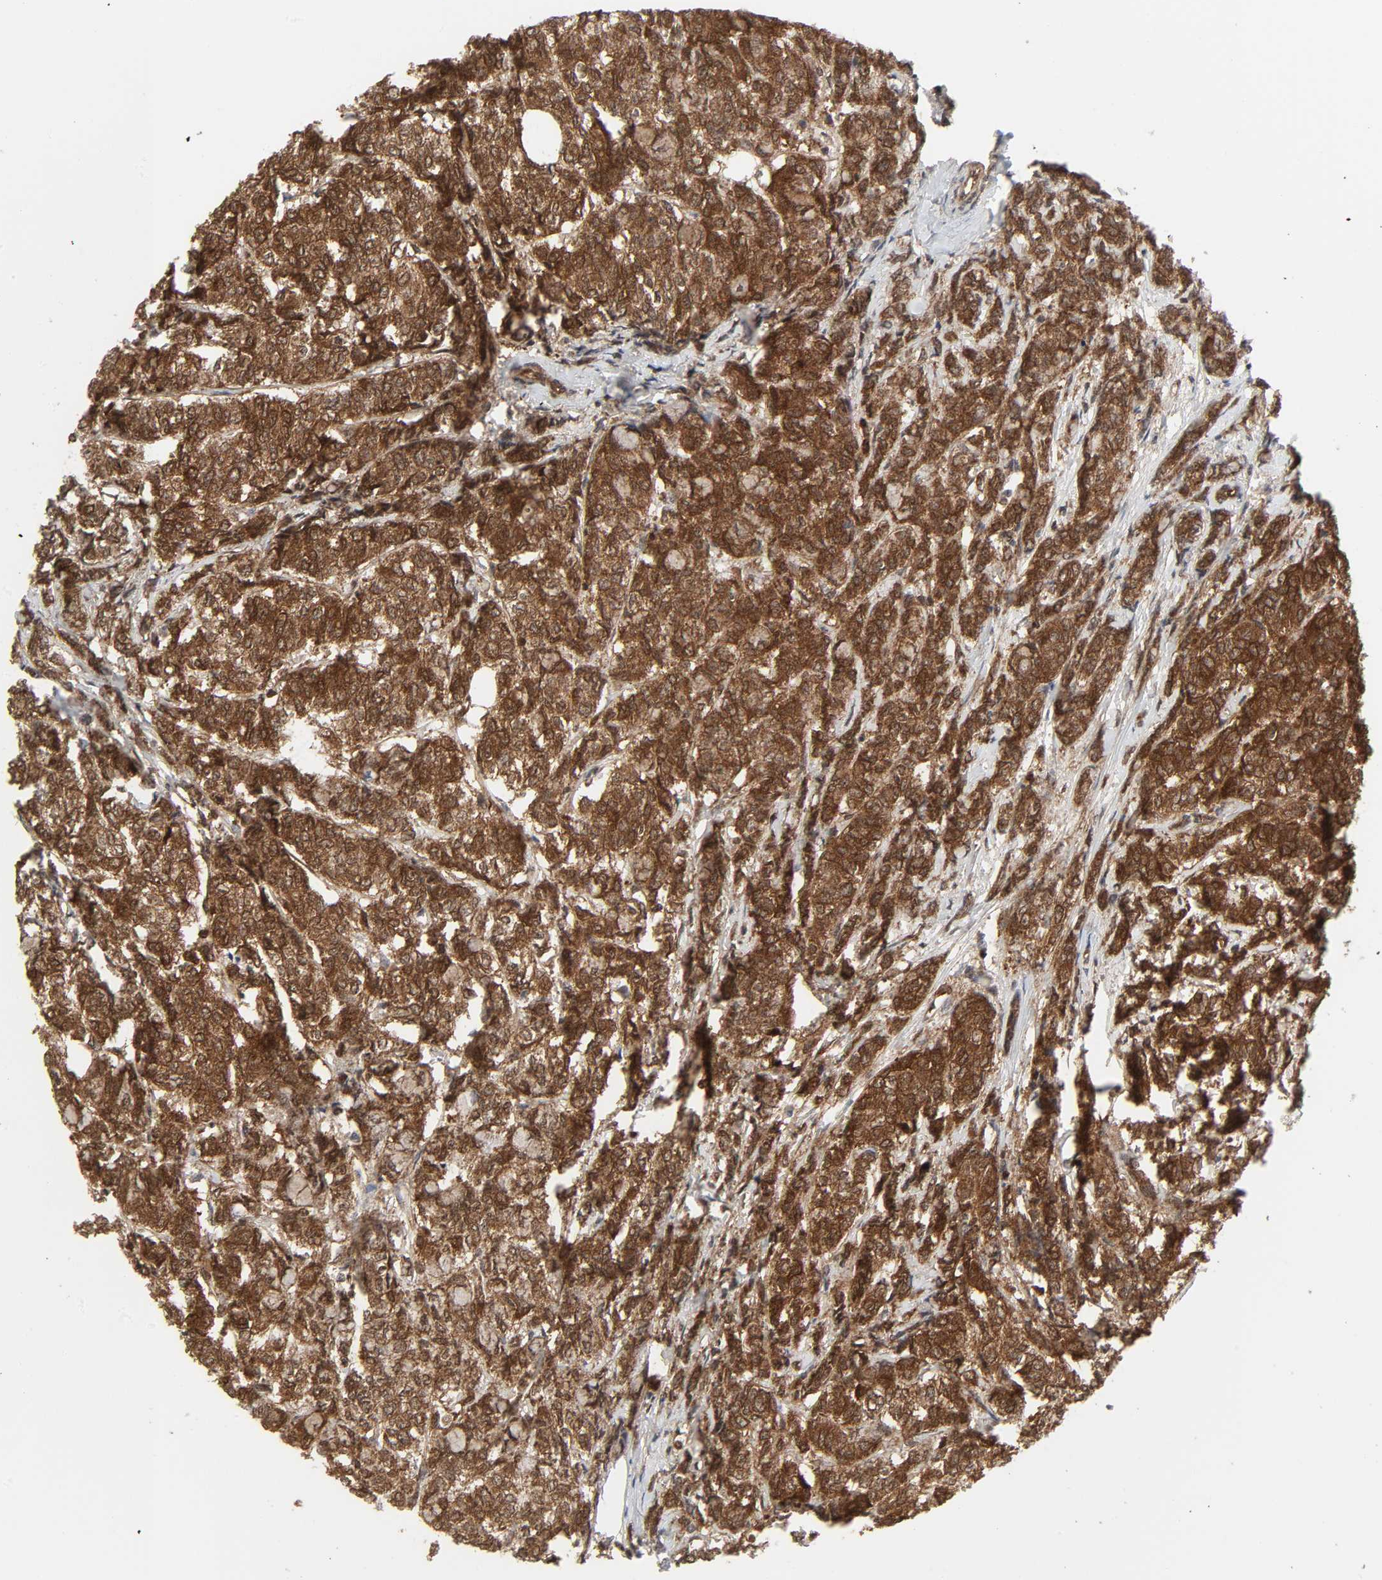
{"staining": {"intensity": "strong", "quantity": ">75%", "location": "cytoplasmic/membranous,nuclear"}, "tissue": "breast cancer", "cell_type": "Tumor cells", "image_type": "cancer", "snomed": [{"axis": "morphology", "description": "Lobular carcinoma"}, {"axis": "topography", "description": "Breast"}], "caption": "A brown stain highlights strong cytoplasmic/membranous and nuclear expression of a protein in breast cancer tumor cells.", "gene": "GSK3A", "patient": {"sex": "female", "age": 60}}